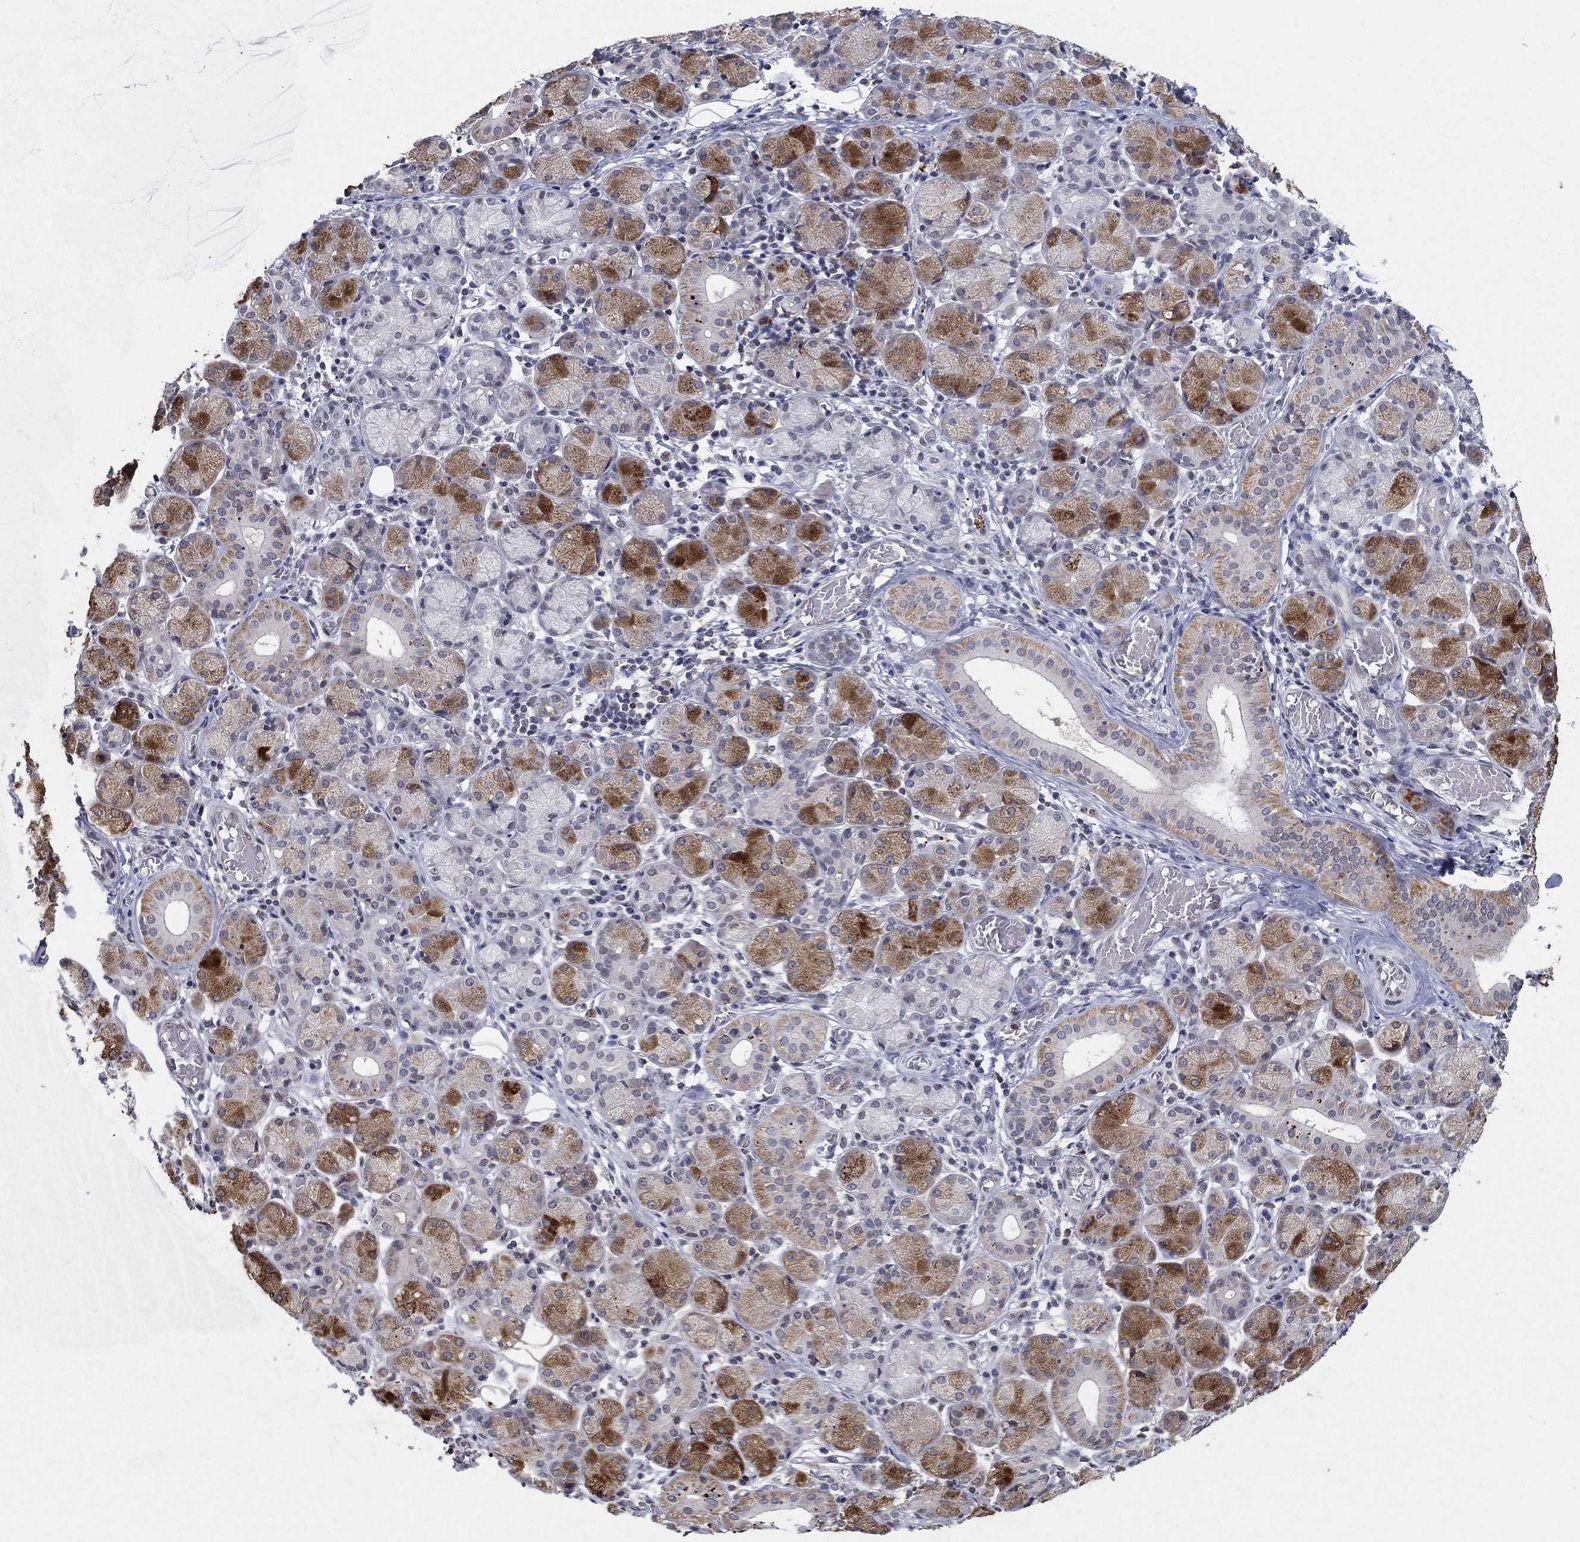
{"staining": {"intensity": "strong", "quantity": "<25%", "location": "cytoplasmic/membranous,nuclear"}, "tissue": "salivary gland", "cell_type": "Glandular cells", "image_type": "normal", "snomed": [{"axis": "morphology", "description": "Normal tissue, NOS"}, {"axis": "topography", "description": "Salivary gland"}, {"axis": "topography", "description": "Peripheral nerve tissue"}], "caption": "Strong cytoplasmic/membranous,nuclear staining is present in approximately <25% of glandular cells in normal salivary gland.", "gene": "CENPE", "patient": {"sex": "female", "age": 24}}